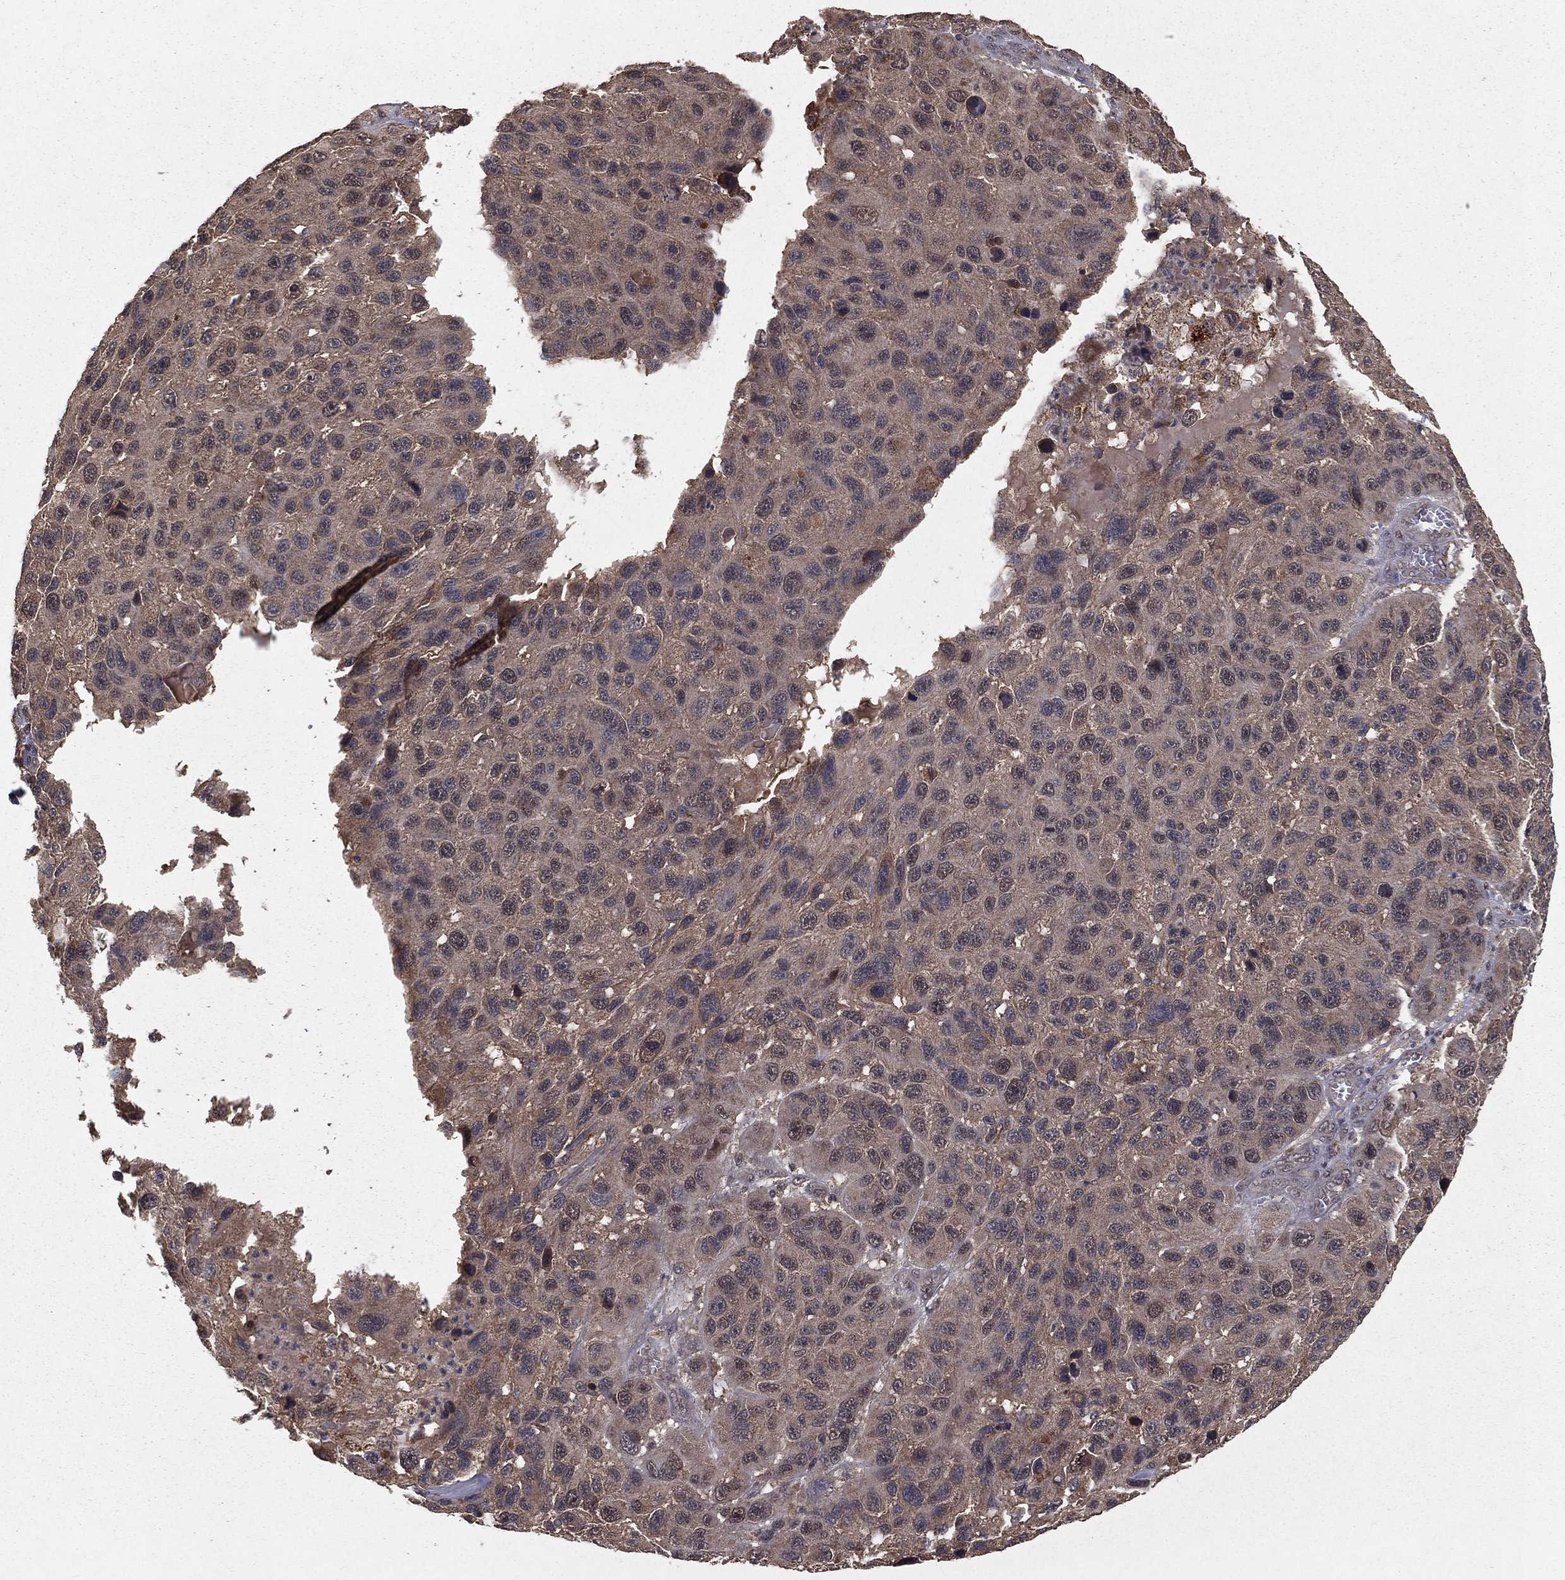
{"staining": {"intensity": "weak", "quantity": "<25%", "location": "cytoplasmic/membranous"}, "tissue": "melanoma", "cell_type": "Tumor cells", "image_type": "cancer", "snomed": [{"axis": "morphology", "description": "Malignant melanoma, NOS"}, {"axis": "topography", "description": "Skin"}], "caption": "An immunohistochemistry image of melanoma is shown. There is no staining in tumor cells of melanoma.", "gene": "ZDHHC15", "patient": {"sex": "male", "age": 53}}